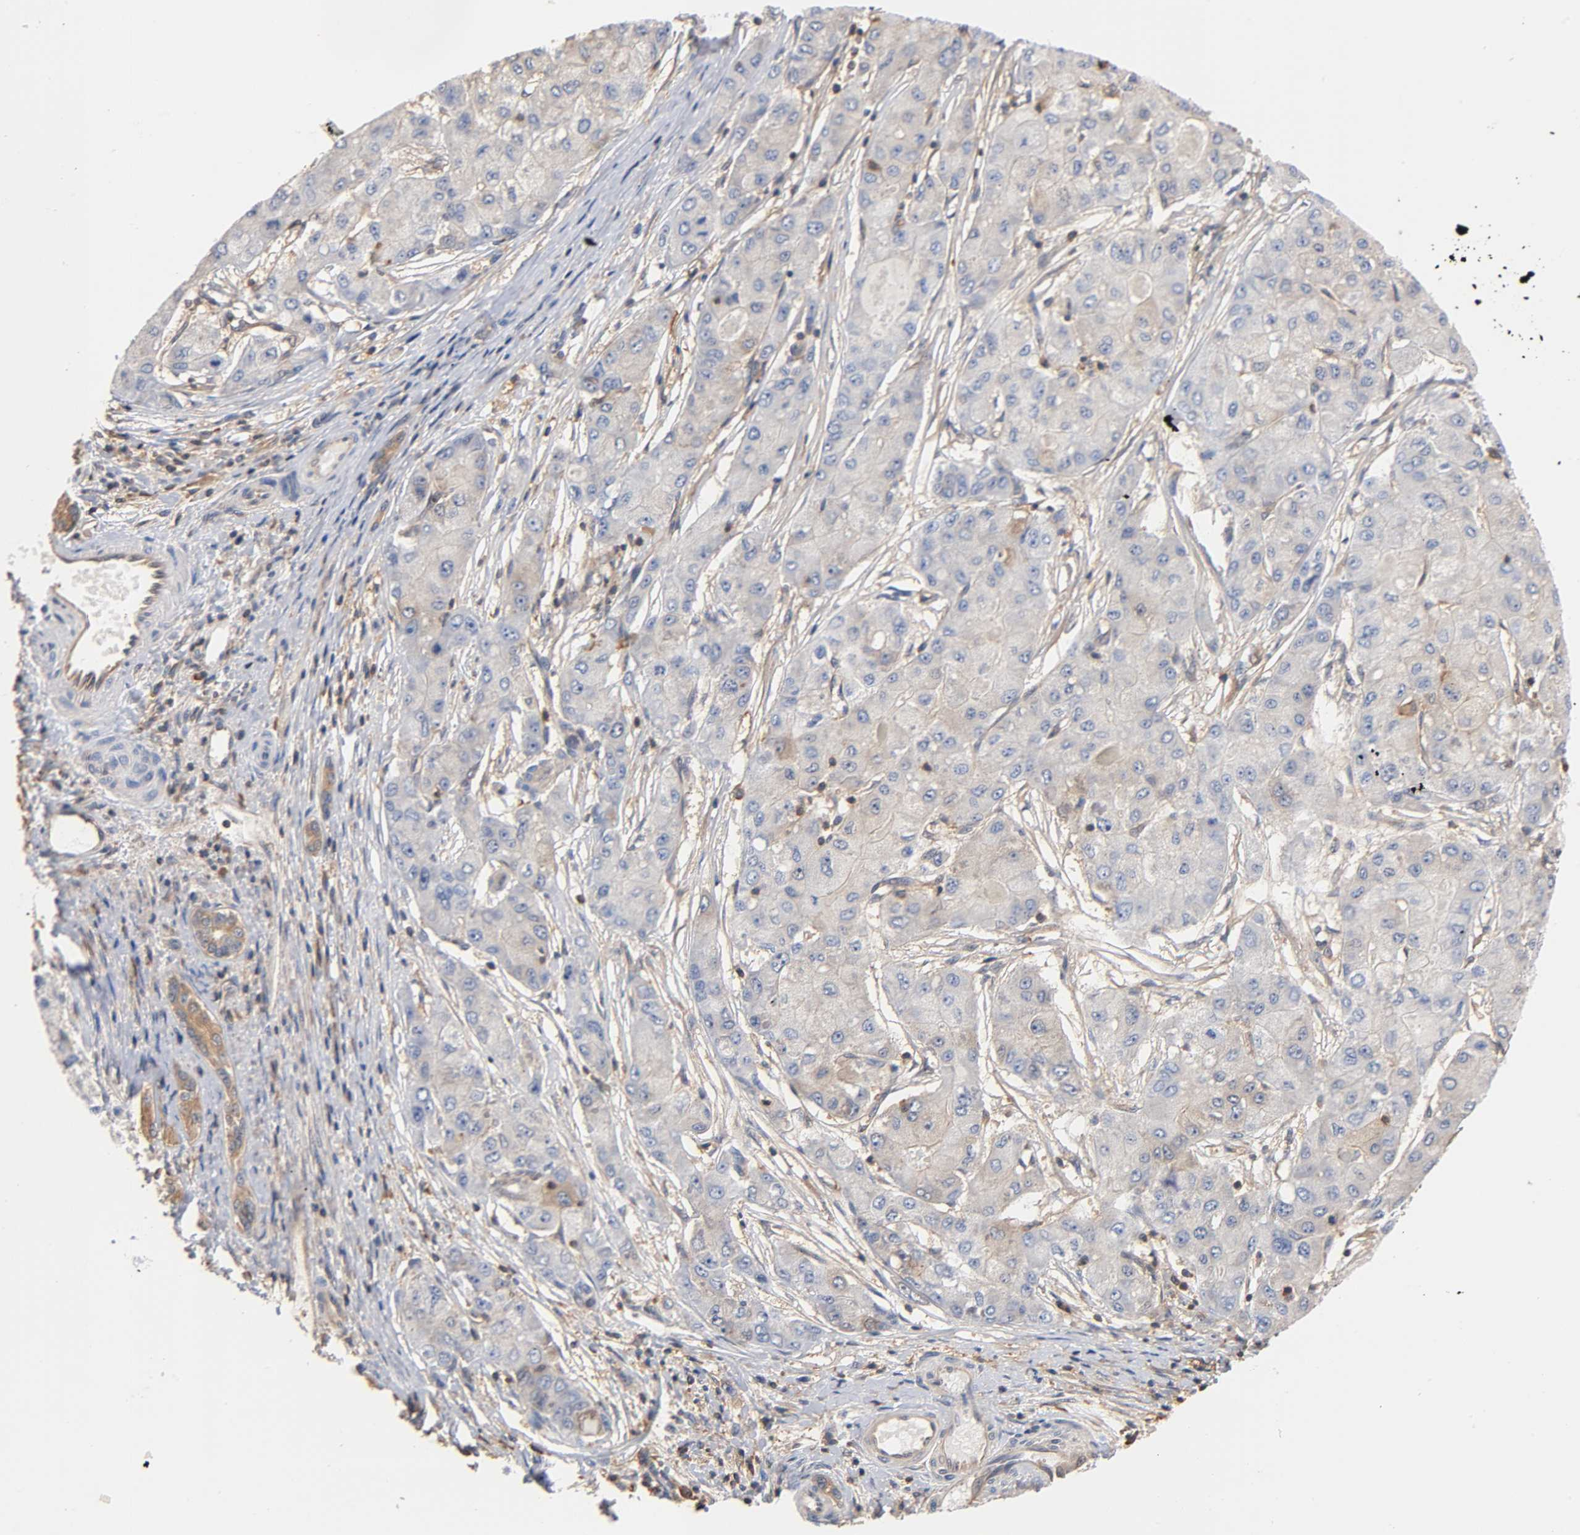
{"staining": {"intensity": "negative", "quantity": "none", "location": "none"}, "tissue": "liver cancer", "cell_type": "Tumor cells", "image_type": "cancer", "snomed": [{"axis": "morphology", "description": "Carcinoma, Hepatocellular, NOS"}, {"axis": "topography", "description": "Liver"}], "caption": "Image shows no significant protein staining in tumor cells of liver cancer. Brightfield microscopy of immunohistochemistry (IHC) stained with DAB (brown) and hematoxylin (blue), captured at high magnification.", "gene": "ALDOA", "patient": {"sex": "male", "age": 80}}